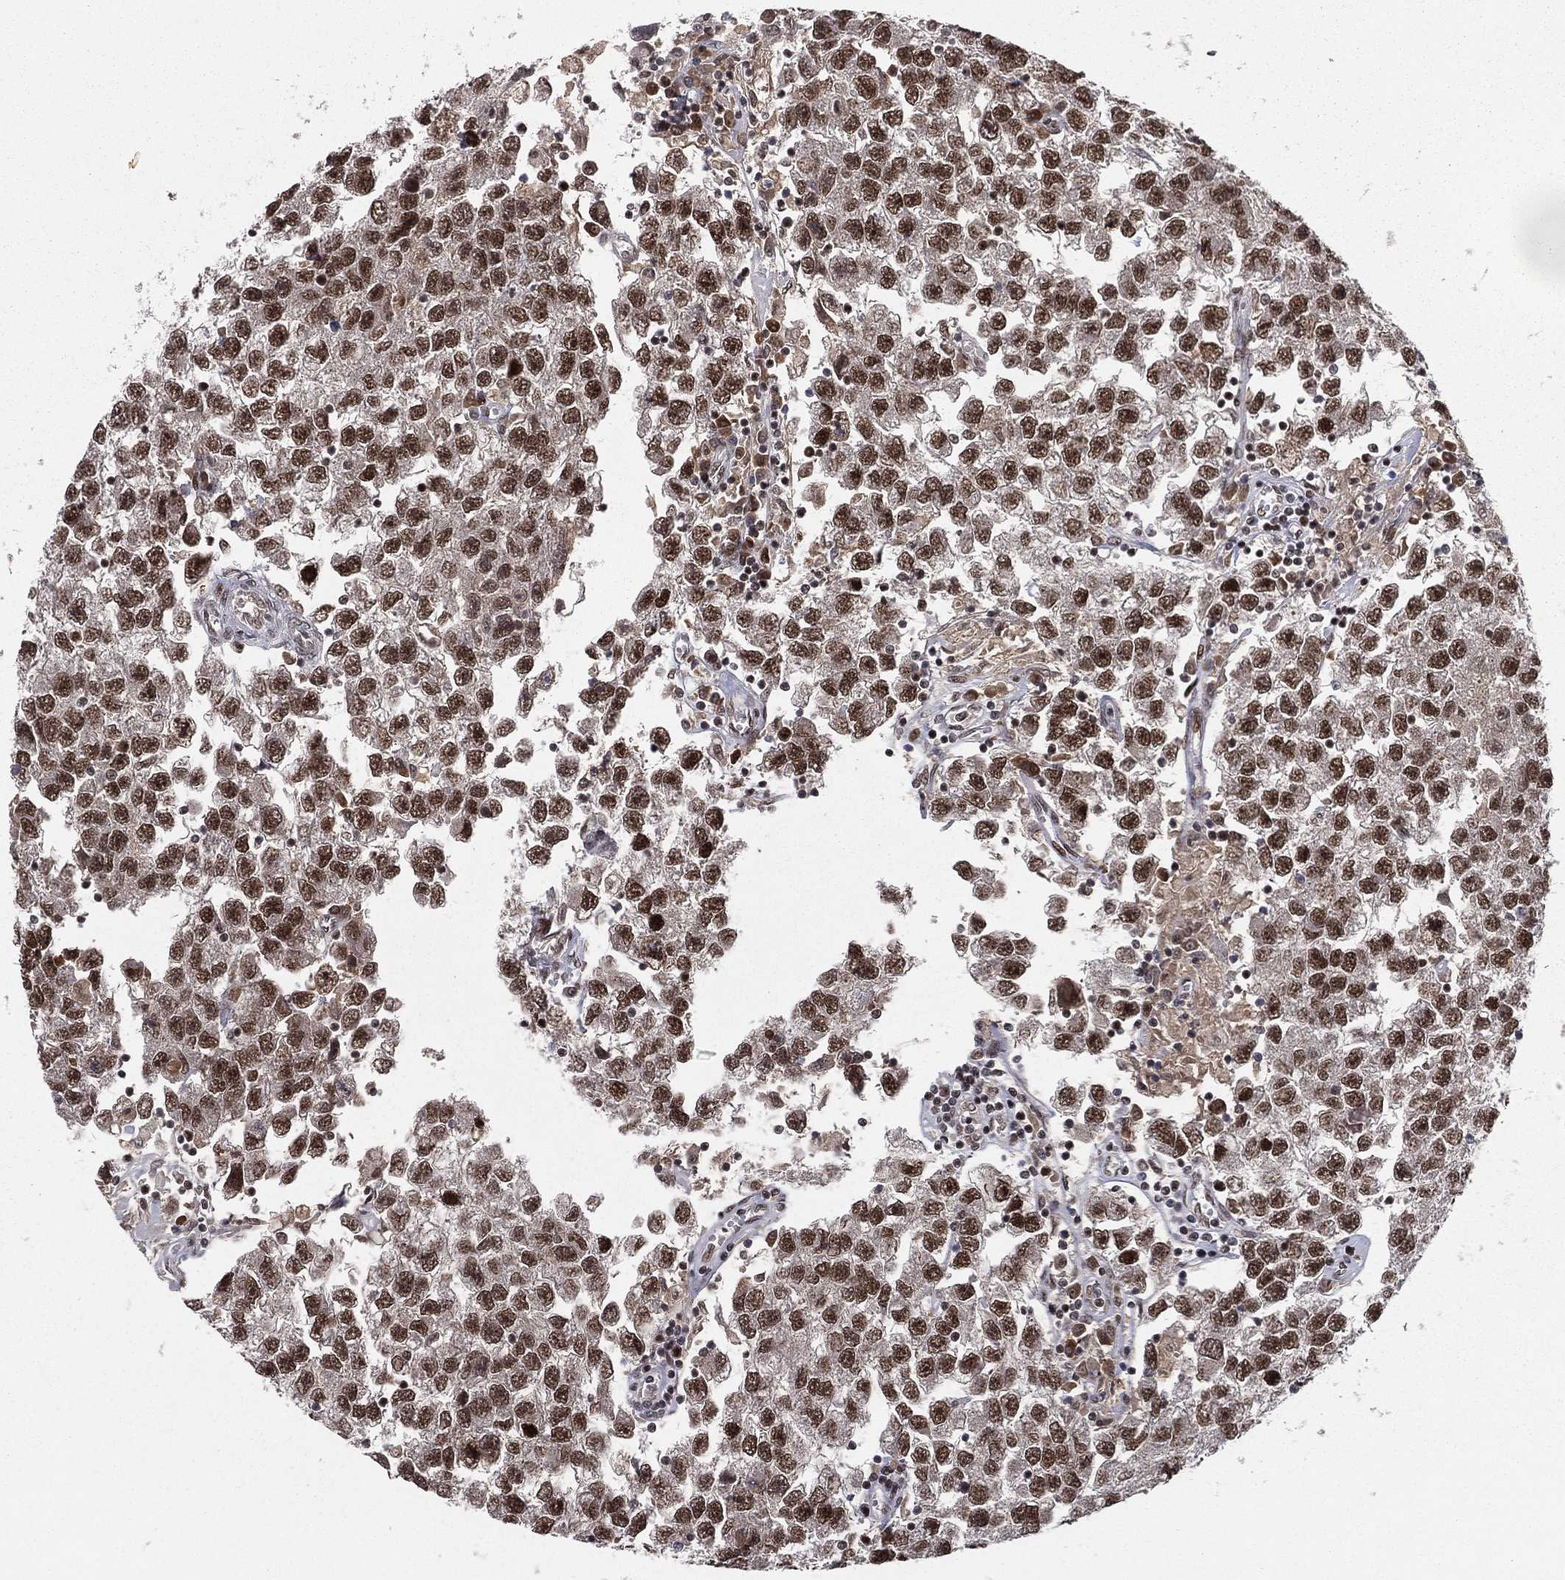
{"staining": {"intensity": "strong", "quantity": ">75%", "location": "nuclear"}, "tissue": "testis cancer", "cell_type": "Tumor cells", "image_type": "cancer", "snomed": [{"axis": "morphology", "description": "Seminoma, NOS"}, {"axis": "topography", "description": "Testis"}], "caption": "The immunohistochemical stain highlights strong nuclear positivity in tumor cells of seminoma (testis) tissue.", "gene": "RTF1", "patient": {"sex": "male", "age": 26}}